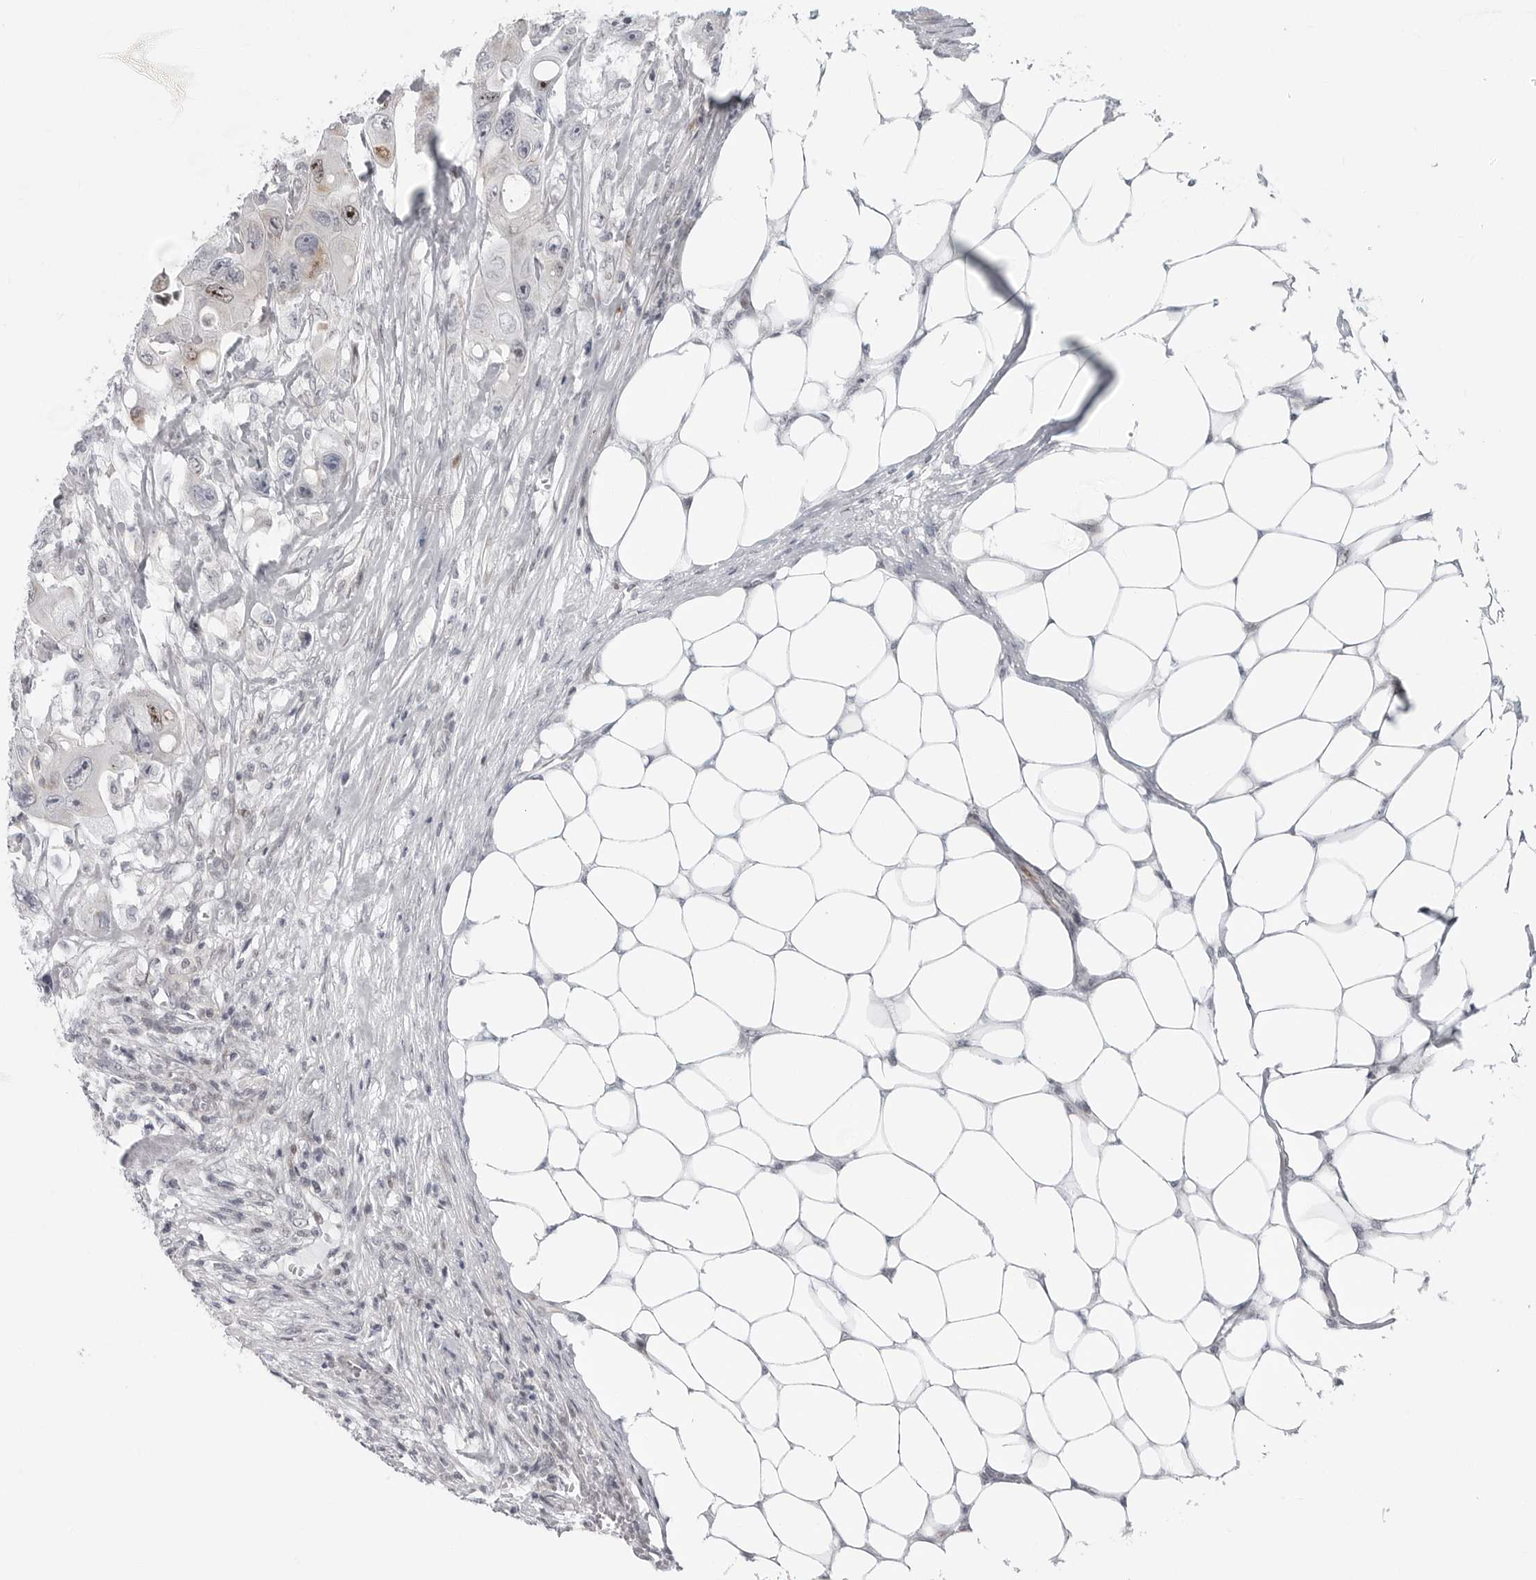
{"staining": {"intensity": "moderate", "quantity": "25%-75%", "location": "nuclear"}, "tissue": "colorectal cancer", "cell_type": "Tumor cells", "image_type": "cancer", "snomed": [{"axis": "morphology", "description": "Adenocarcinoma, NOS"}, {"axis": "topography", "description": "Colon"}], "caption": "Adenocarcinoma (colorectal) tissue exhibits moderate nuclear staining in approximately 25%-75% of tumor cells", "gene": "FAM135B", "patient": {"sex": "female", "age": 46}}